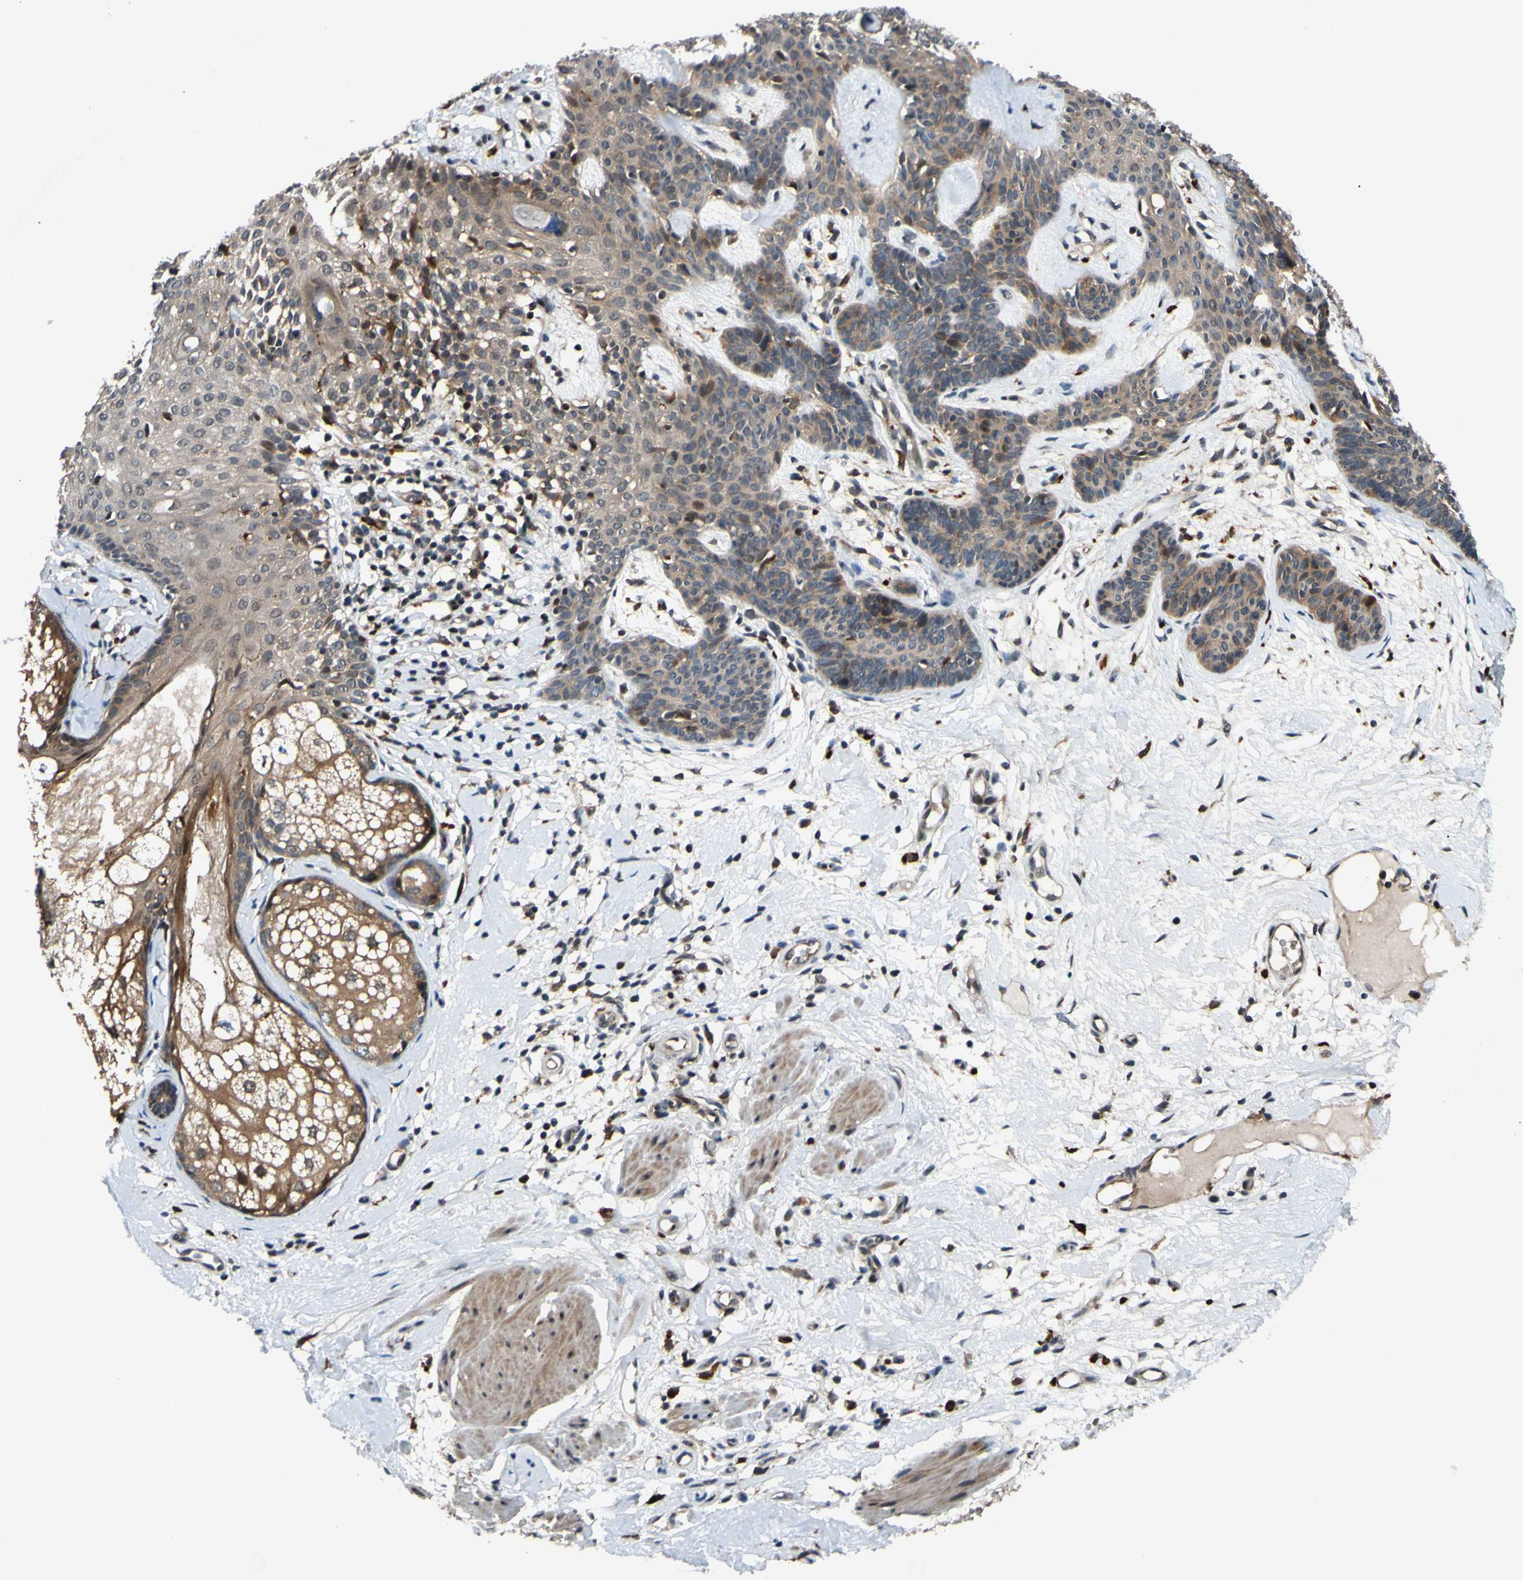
{"staining": {"intensity": "weak", "quantity": ">75%", "location": "cytoplasmic/membranous"}, "tissue": "skin cancer", "cell_type": "Tumor cells", "image_type": "cancer", "snomed": [{"axis": "morphology", "description": "Developmental malformation"}, {"axis": "morphology", "description": "Basal cell carcinoma"}, {"axis": "topography", "description": "Skin"}], "caption": "Skin cancer tissue demonstrates weak cytoplasmic/membranous staining in approximately >75% of tumor cells (Stains: DAB (3,3'-diaminobenzidine) in brown, nuclei in blue, Microscopy: brightfield microscopy at high magnification).", "gene": "ABCC8", "patient": {"sex": "female", "age": 62}}